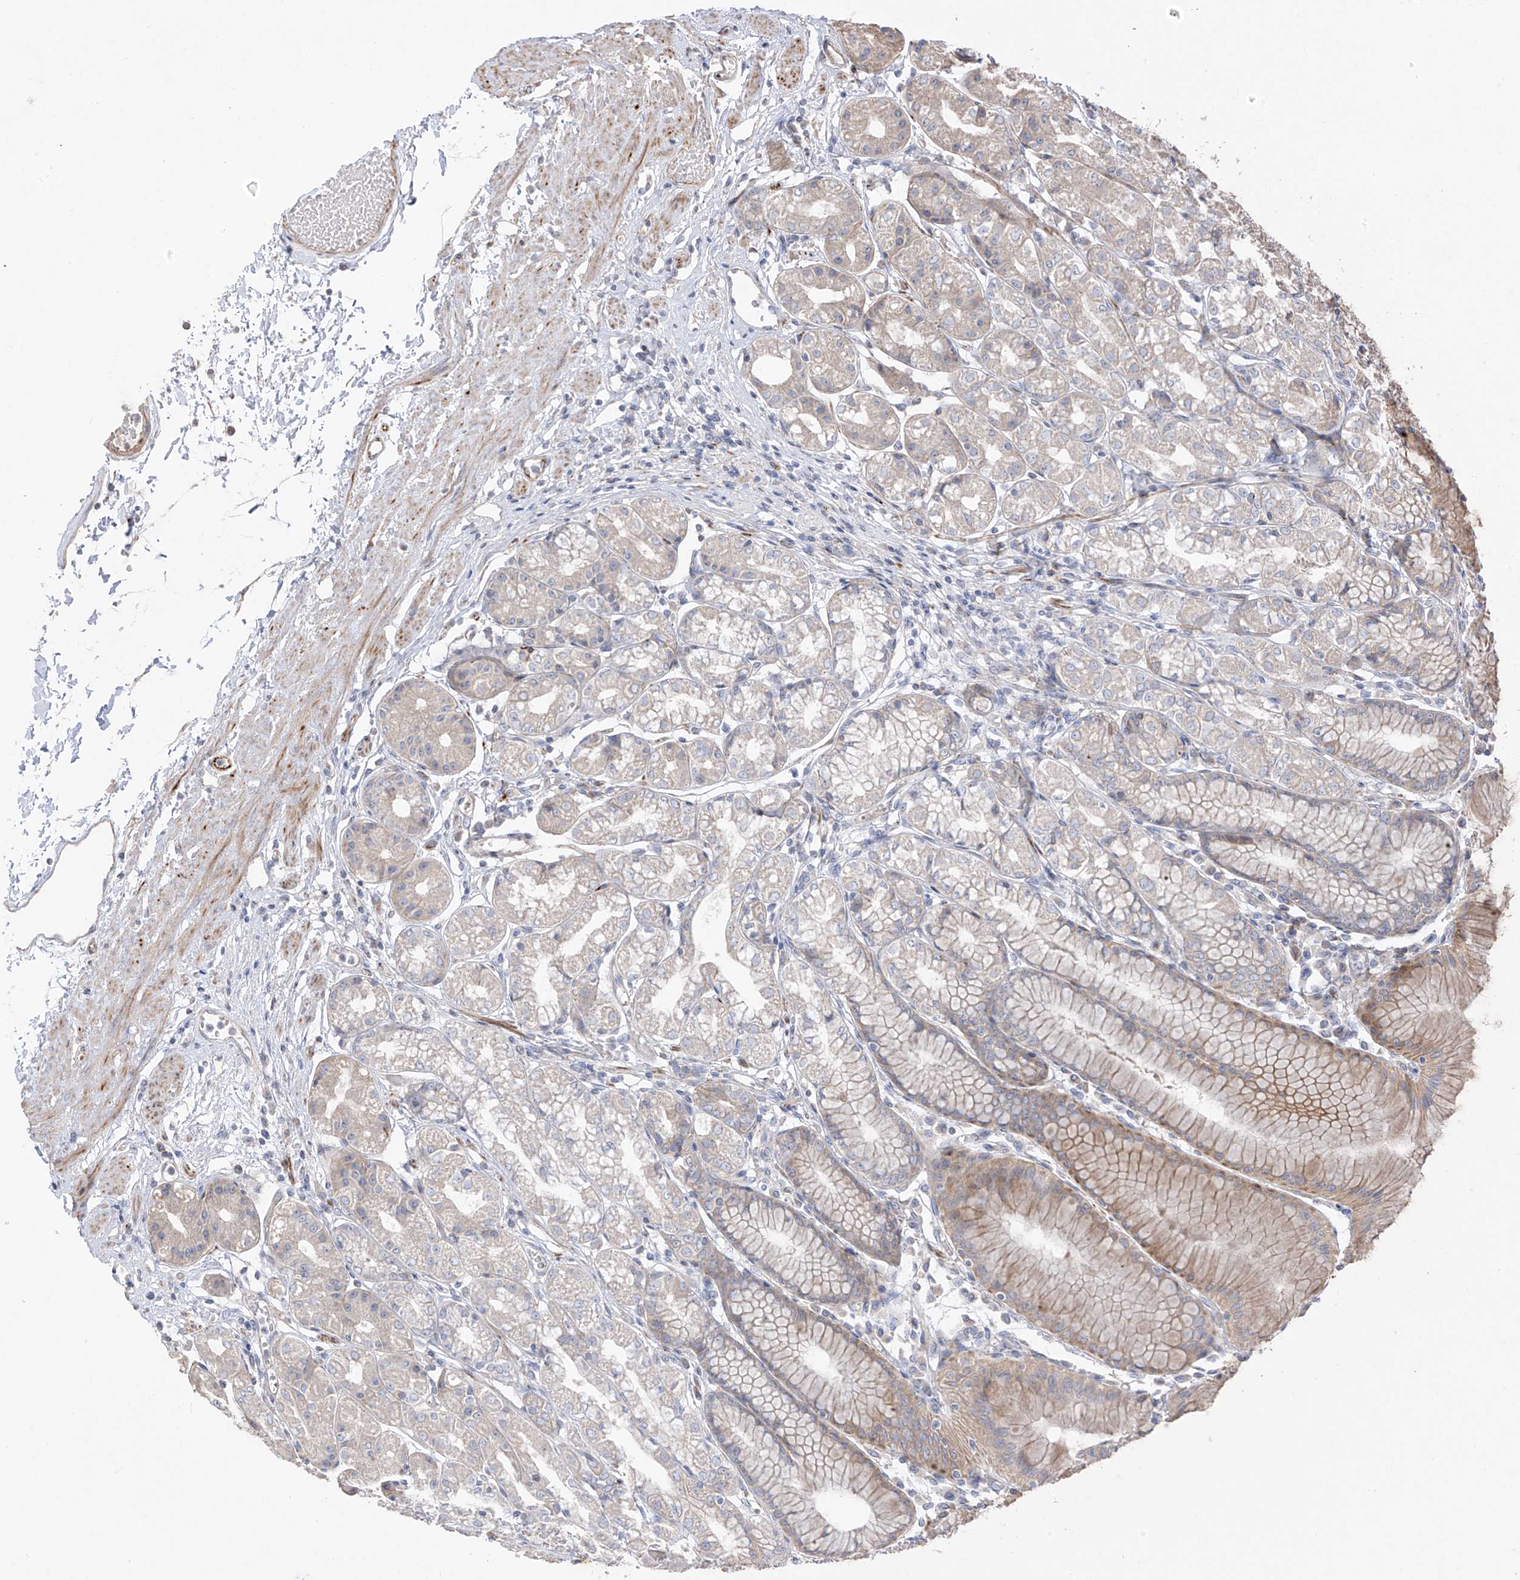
{"staining": {"intensity": "moderate", "quantity": "<25%", "location": "cytoplasmic/membranous"}, "tissue": "stomach", "cell_type": "Glandular cells", "image_type": "normal", "snomed": [{"axis": "morphology", "description": "Normal tissue, NOS"}, {"axis": "topography", "description": "Stomach"}], "caption": "Immunohistochemistry (IHC) (DAB) staining of unremarkable human stomach displays moderate cytoplasmic/membranous protein positivity in about <25% of glandular cells.", "gene": "DCDC2", "patient": {"sex": "female", "age": 57}}